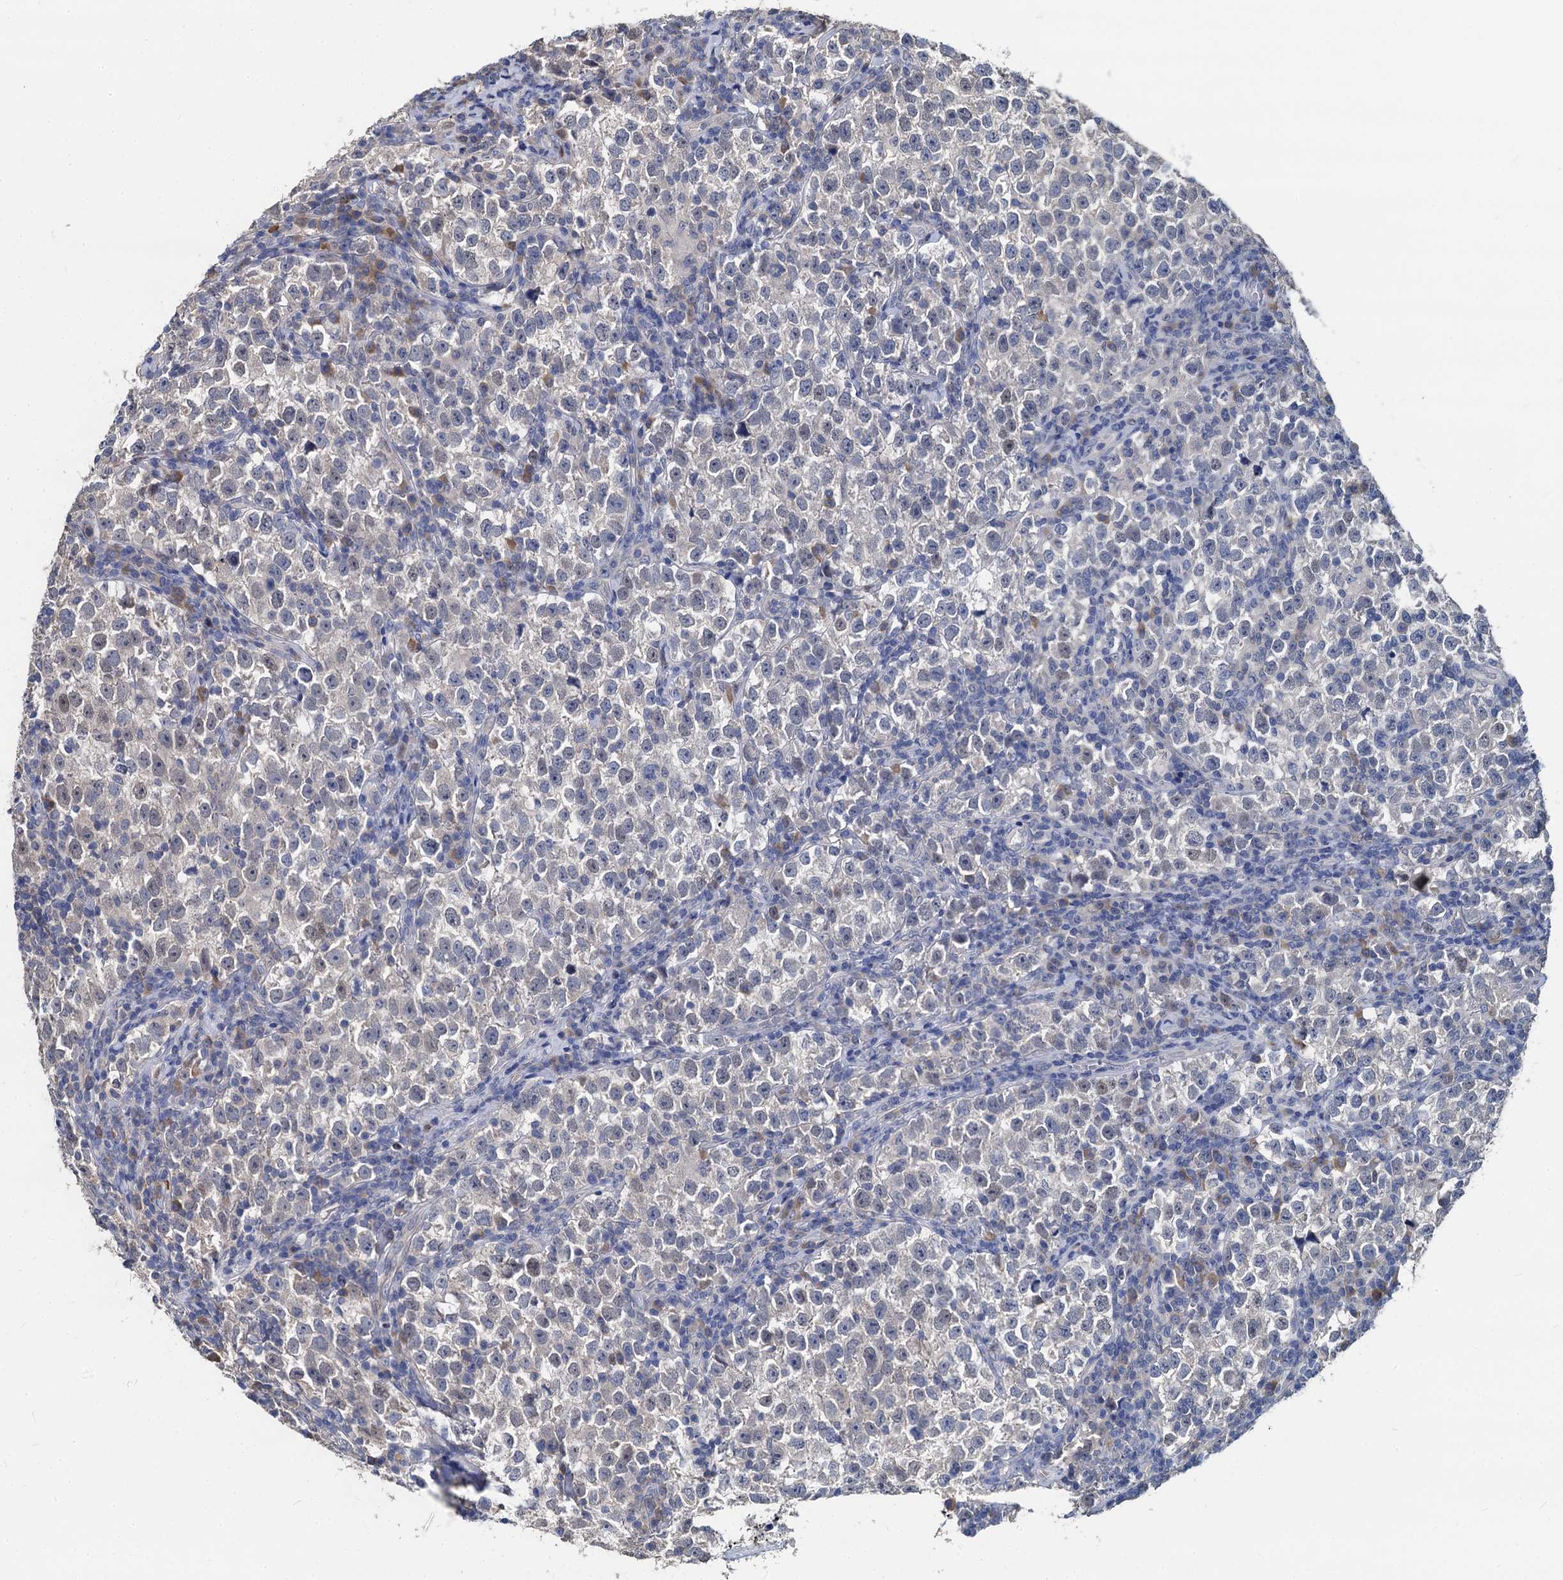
{"staining": {"intensity": "negative", "quantity": "none", "location": "none"}, "tissue": "testis cancer", "cell_type": "Tumor cells", "image_type": "cancer", "snomed": [{"axis": "morphology", "description": "Normal tissue, NOS"}, {"axis": "morphology", "description": "Seminoma, NOS"}, {"axis": "topography", "description": "Testis"}], "caption": "Tumor cells show no significant protein staining in testis seminoma.", "gene": "CCDC184", "patient": {"sex": "male", "age": 43}}